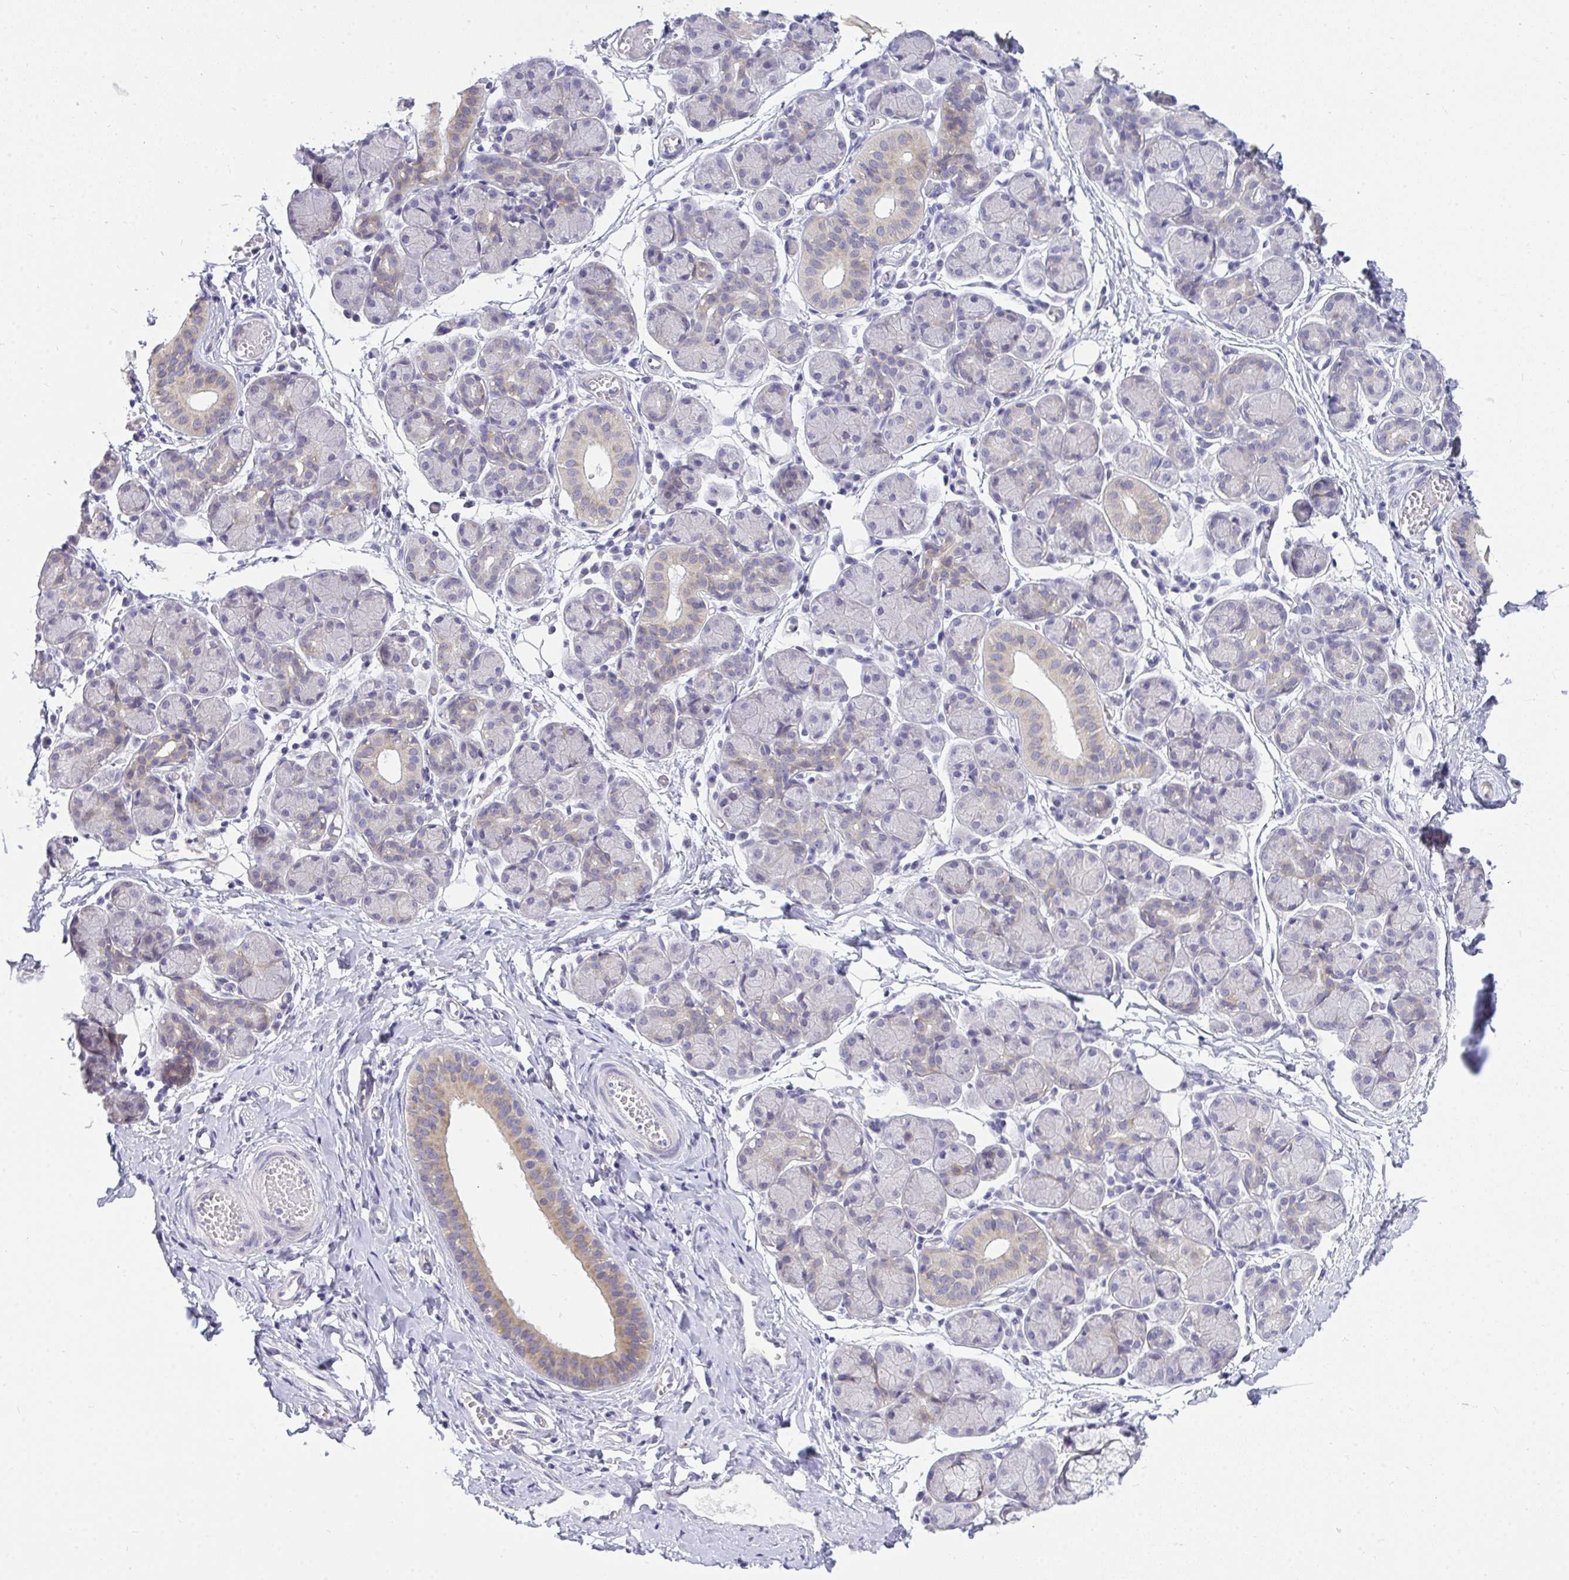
{"staining": {"intensity": "weak", "quantity": "<25%", "location": "cytoplasmic/membranous"}, "tissue": "salivary gland", "cell_type": "Glandular cells", "image_type": "normal", "snomed": [{"axis": "morphology", "description": "Normal tissue, NOS"}, {"axis": "morphology", "description": "Inflammation, NOS"}, {"axis": "topography", "description": "Lymph node"}, {"axis": "topography", "description": "Salivary gland"}], "caption": "This is a micrograph of immunohistochemistry staining of benign salivary gland, which shows no staining in glandular cells. Brightfield microscopy of immunohistochemistry stained with DAB (brown) and hematoxylin (blue), captured at high magnification.", "gene": "VGLL3", "patient": {"sex": "male", "age": 3}}